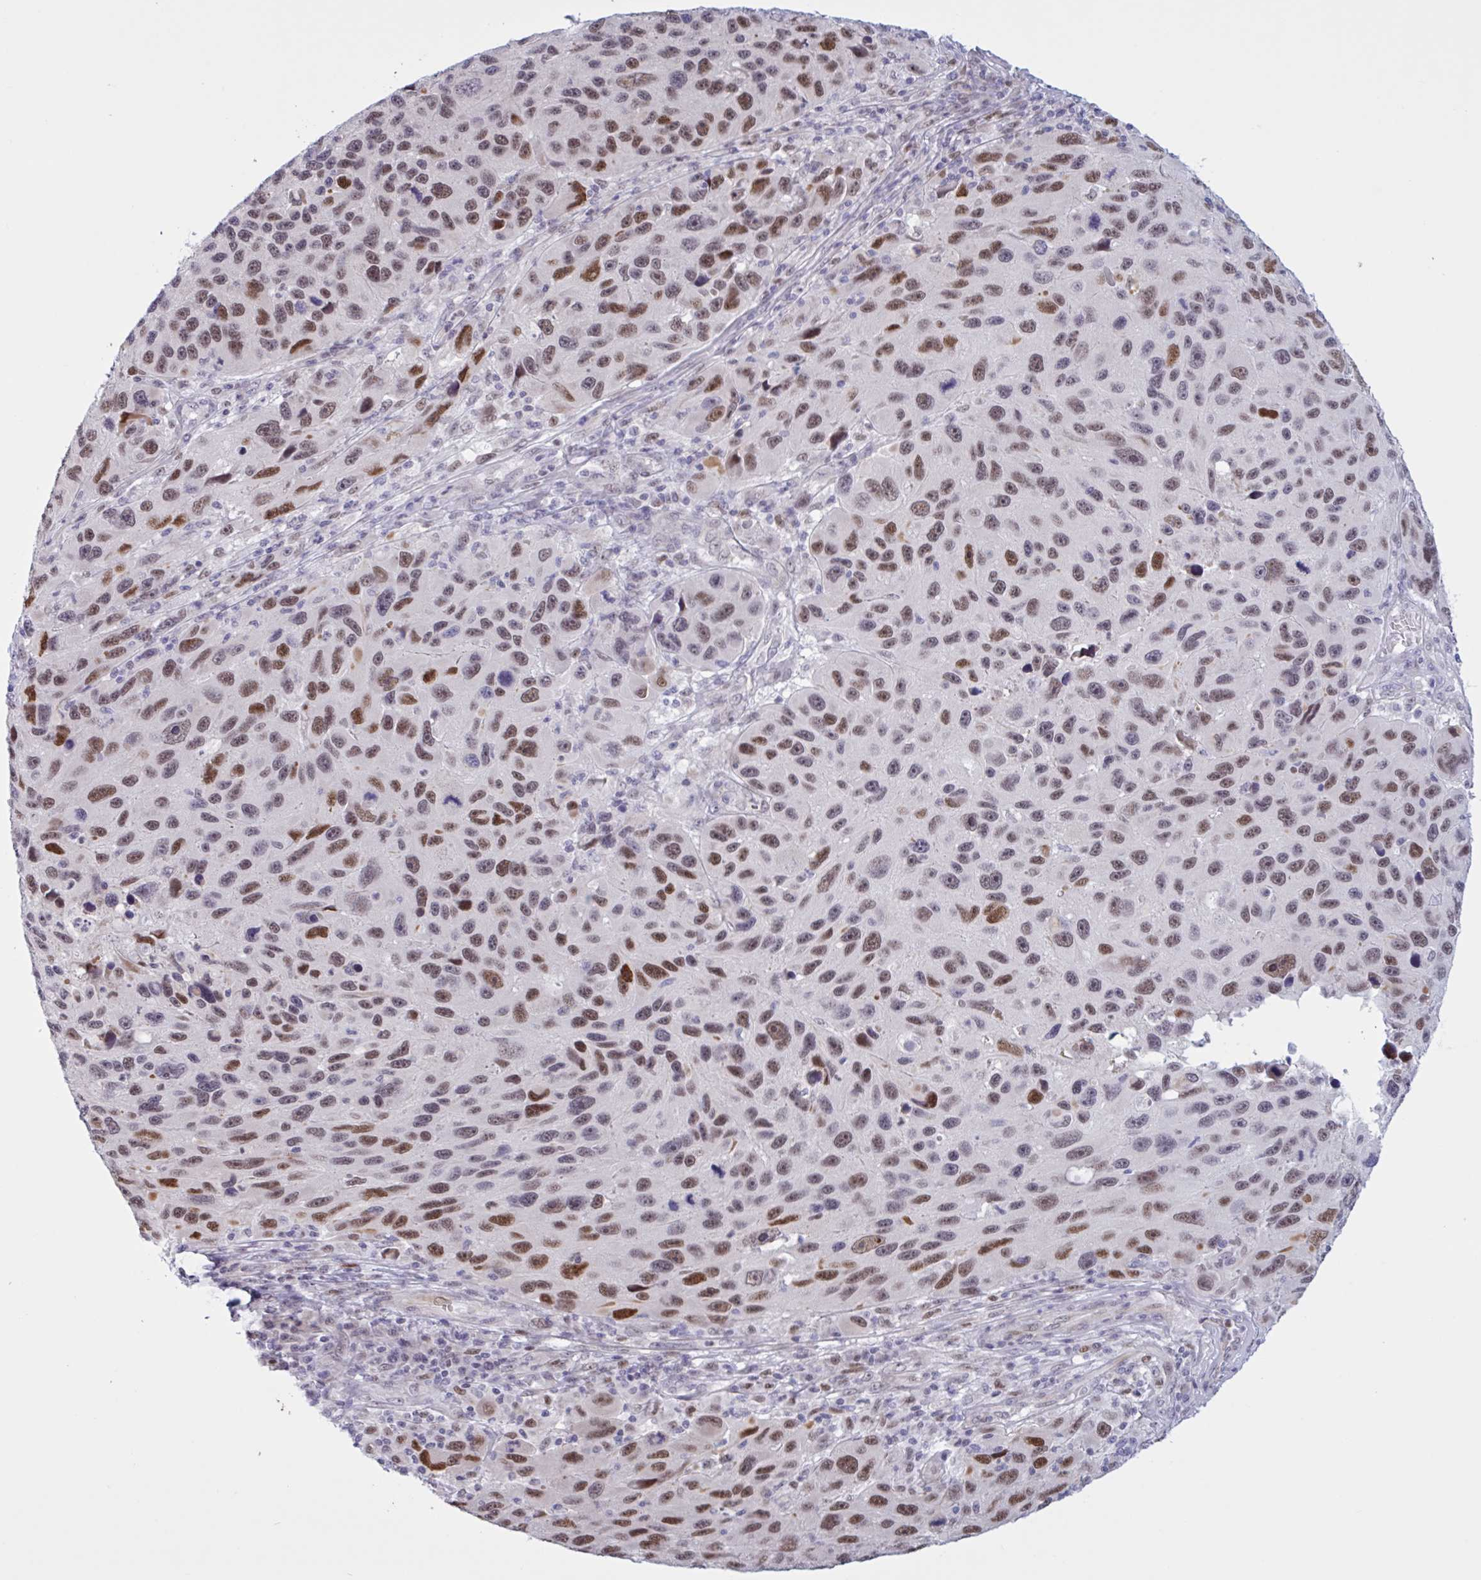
{"staining": {"intensity": "moderate", "quantity": "25%-75%", "location": "nuclear"}, "tissue": "melanoma", "cell_type": "Tumor cells", "image_type": "cancer", "snomed": [{"axis": "morphology", "description": "Malignant melanoma, NOS"}, {"axis": "topography", "description": "Skin"}], "caption": "Protein staining demonstrates moderate nuclear staining in approximately 25%-75% of tumor cells in malignant melanoma.", "gene": "PRMT6", "patient": {"sex": "male", "age": 53}}